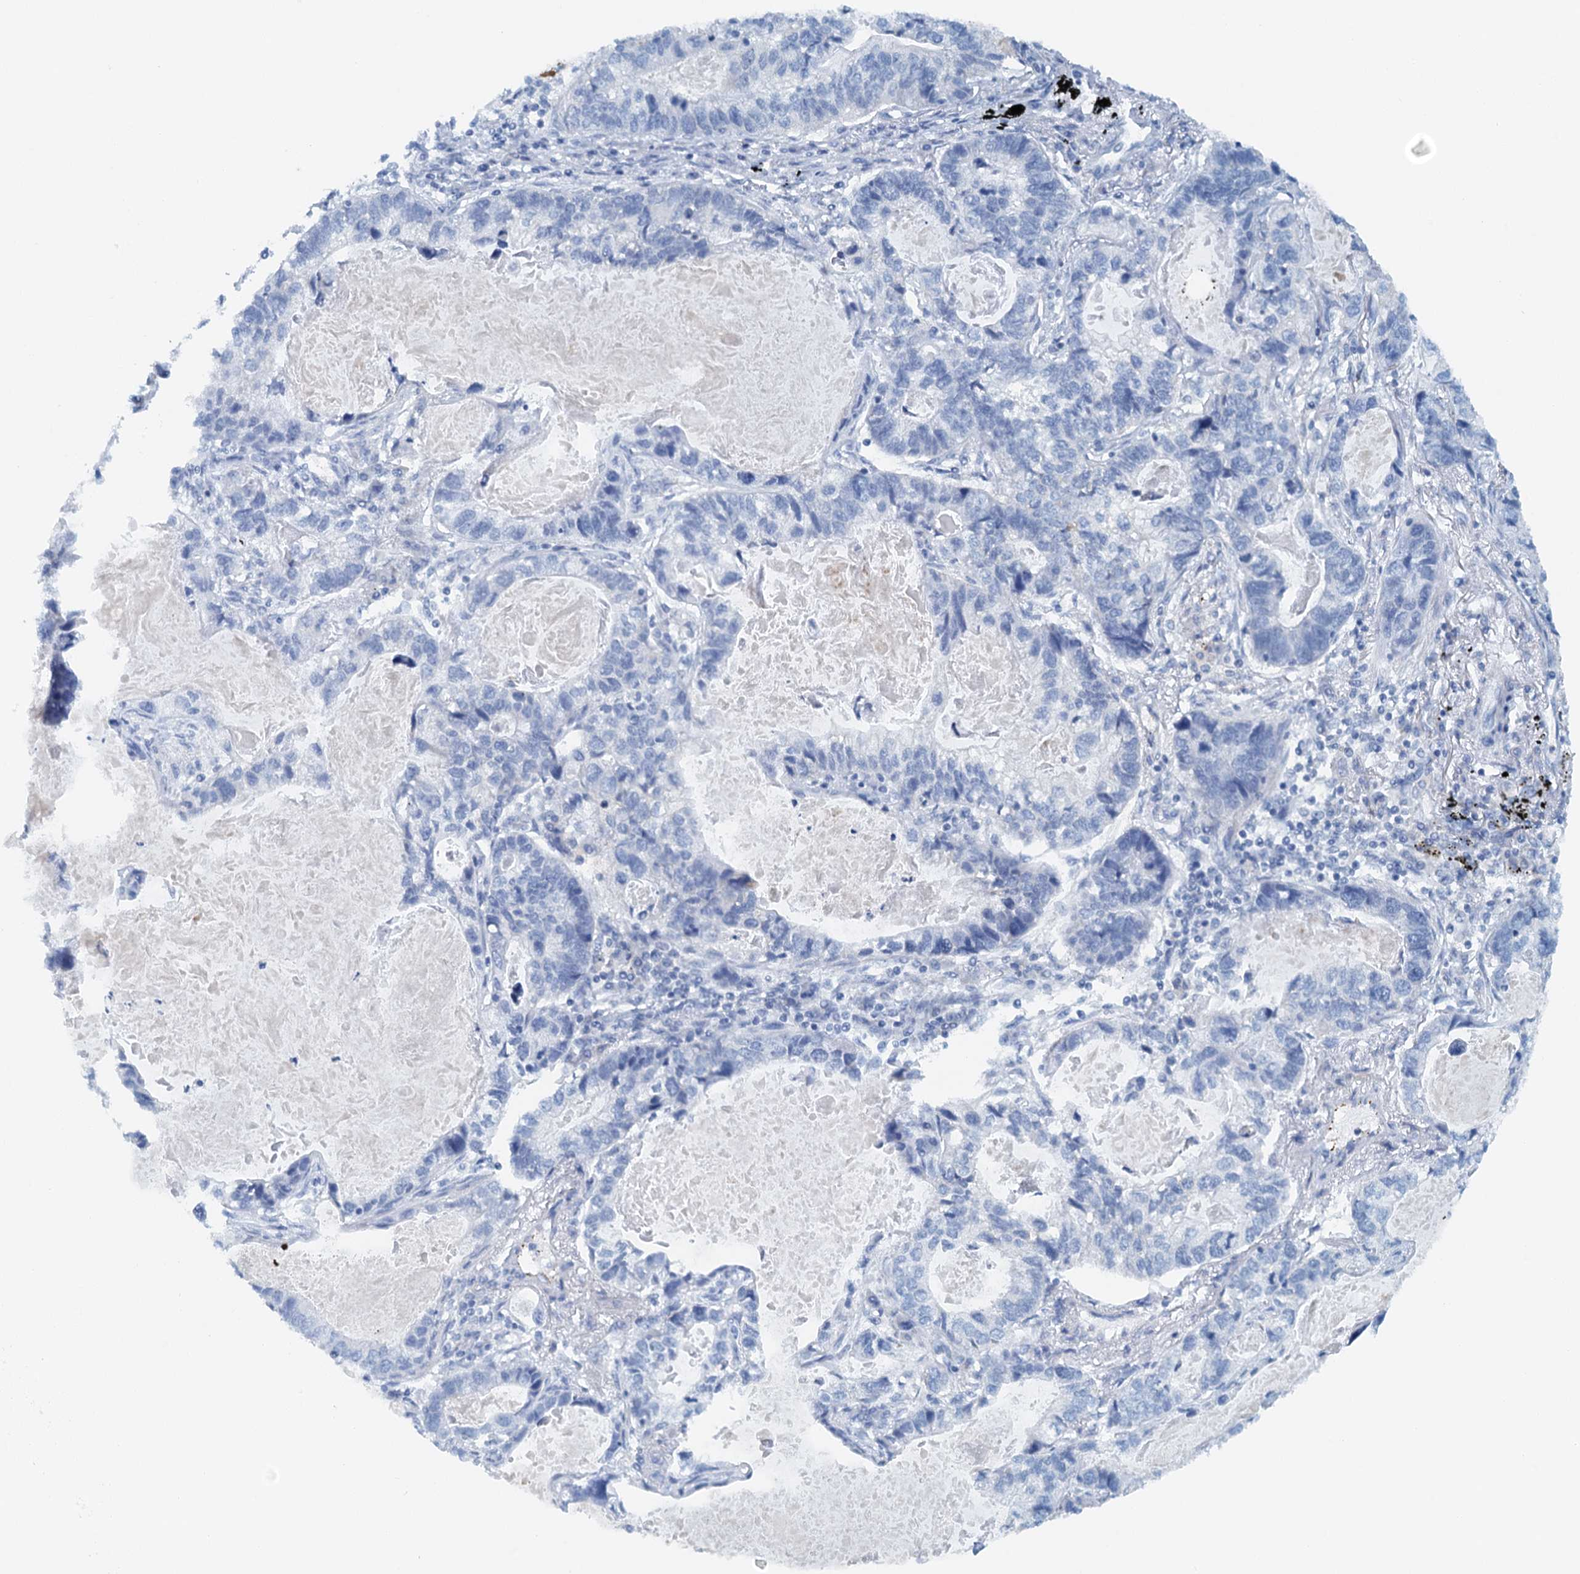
{"staining": {"intensity": "negative", "quantity": "none", "location": "none"}, "tissue": "lung cancer", "cell_type": "Tumor cells", "image_type": "cancer", "snomed": [{"axis": "morphology", "description": "Adenocarcinoma, NOS"}, {"axis": "topography", "description": "Lung"}], "caption": "High power microscopy image of an immunohistochemistry (IHC) histopathology image of lung adenocarcinoma, revealing no significant expression in tumor cells.", "gene": "DTD1", "patient": {"sex": "male", "age": 67}}